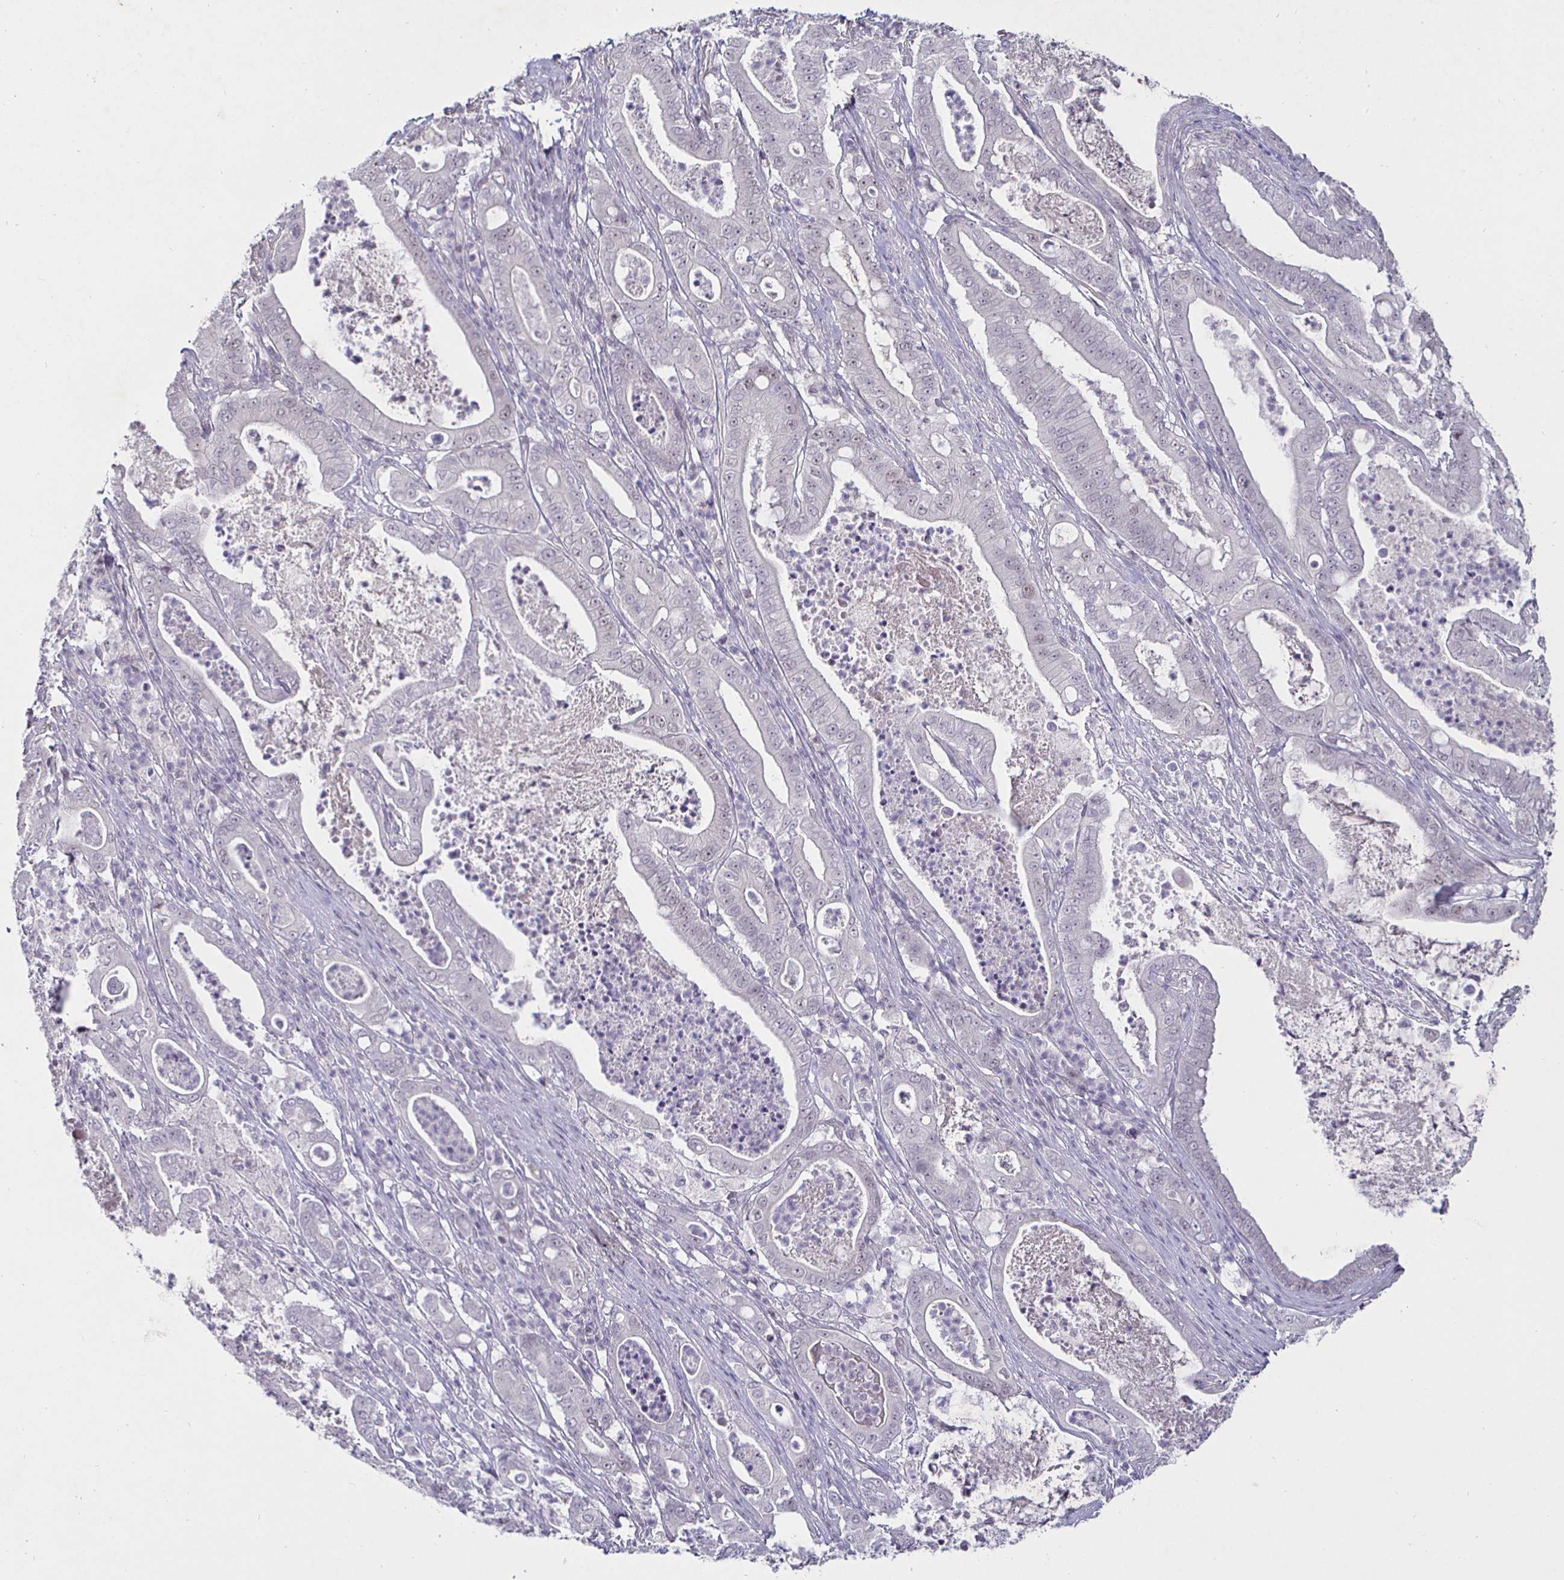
{"staining": {"intensity": "negative", "quantity": "none", "location": "none"}, "tissue": "pancreatic cancer", "cell_type": "Tumor cells", "image_type": "cancer", "snomed": [{"axis": "morphology", "description": "Adenocarcinoma, NOS"}, {"axis": "topography", "description": "Pancreas"}], "caption": "The immunohistochemistry image has no significant staining in tumor cells of pancreatic cancer (adenocarcinoma) tissue.", "gene": "MLH1", "patient": {"sex": "male", "age": 71}}